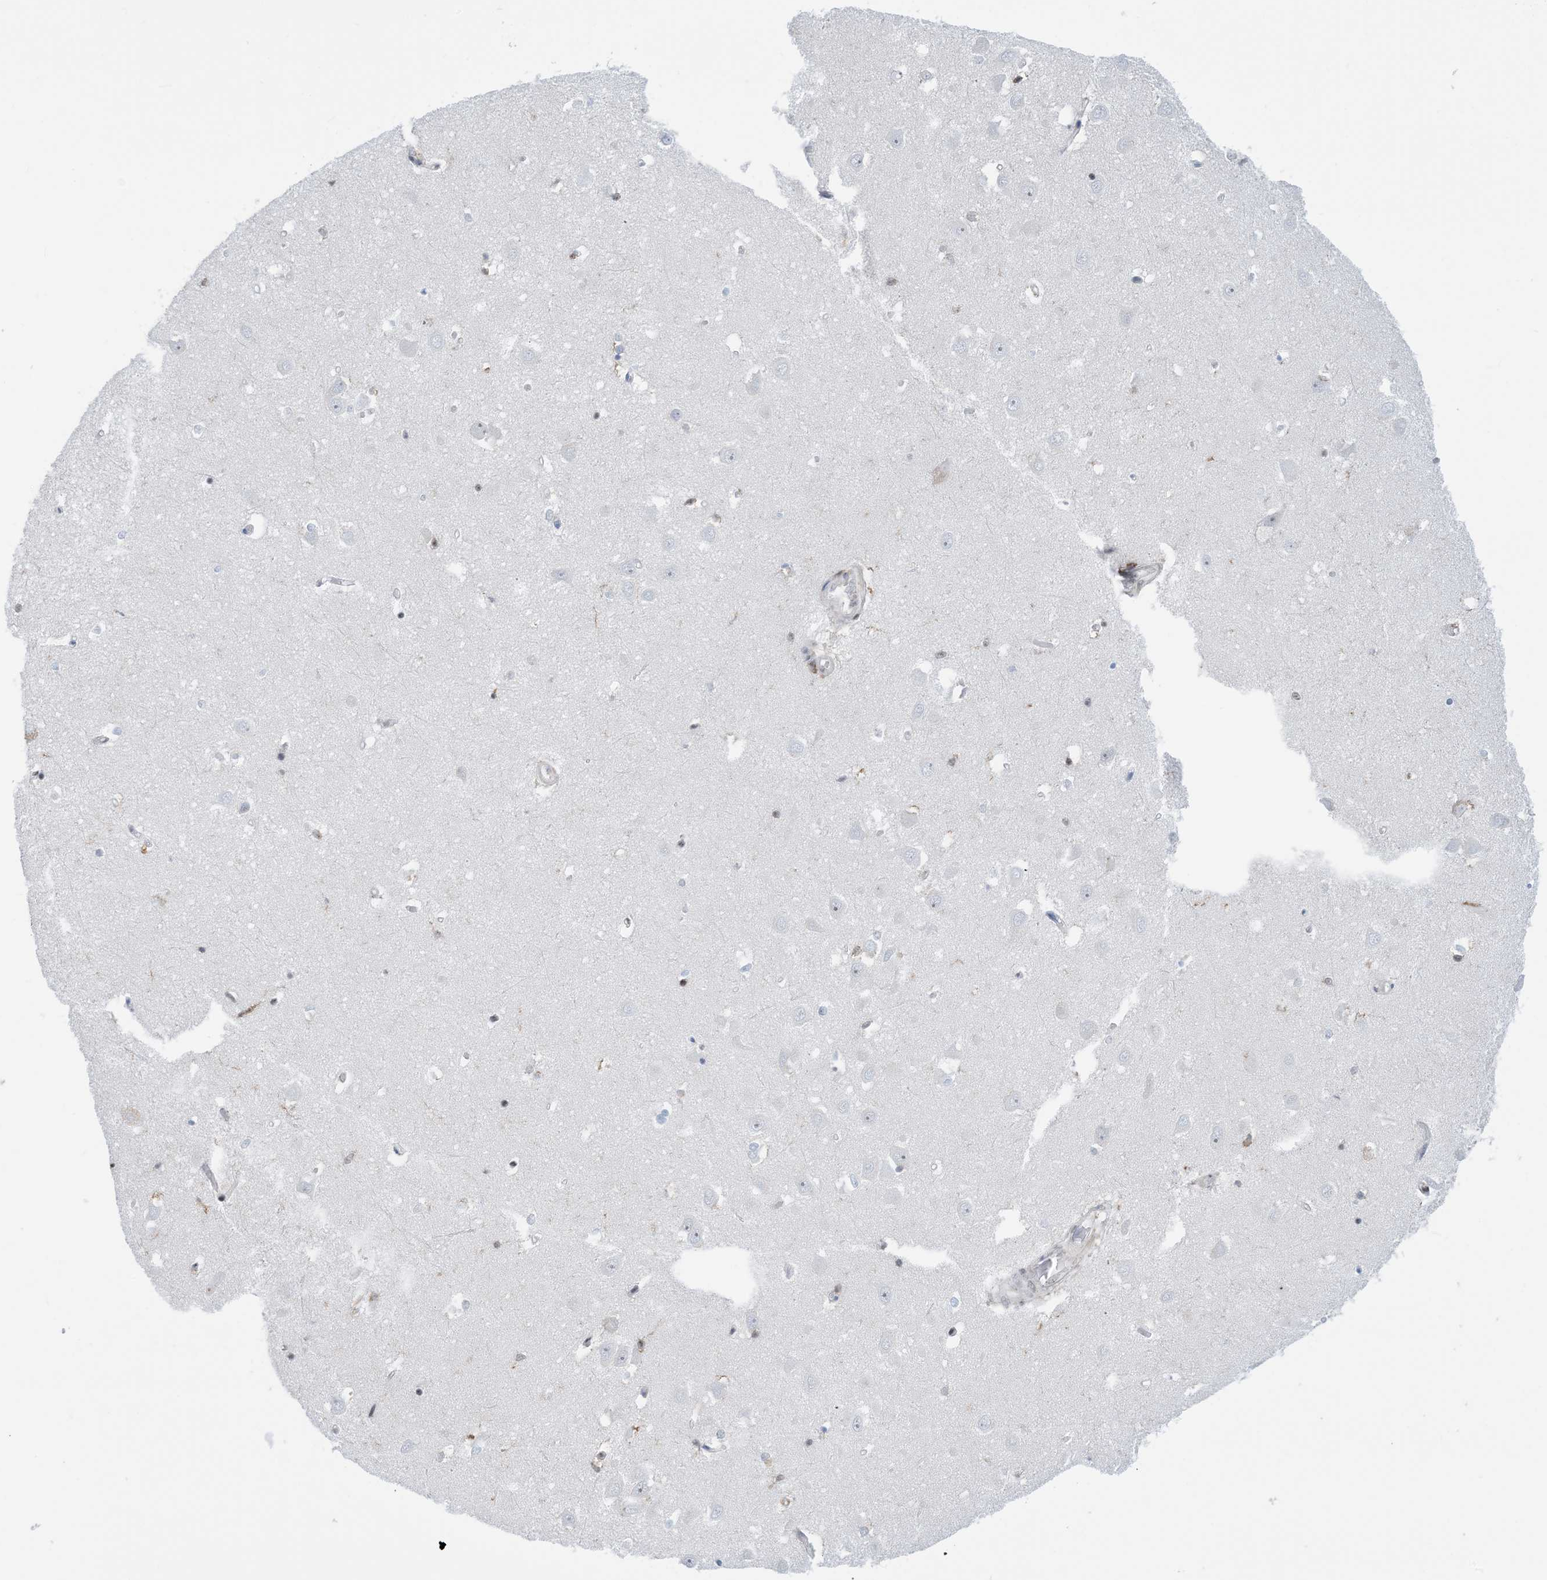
{"staining": {"intensity": "negative", "quantity": "none", "location": "none"}, "tissue": "hippocampus", "cell_type": "Glial cells", "image_type": "normal", "snomed": [{"axis": "morphology", "description": "Normal tissue, NOS"}, {"axis": "topography", "description": "Hippocampus"}], "caption": "Immunohistochemical staining of unremarkable human hippocampus reveals no significant staining in glial cells. Brightfield microscopy of immunohistochemistry (IHC) stained with DAB (brown) and hematoxylin (blue), captured at high magnification.", "gene": "HEMK1", "patient": {"sex": "male", "age": 70}}